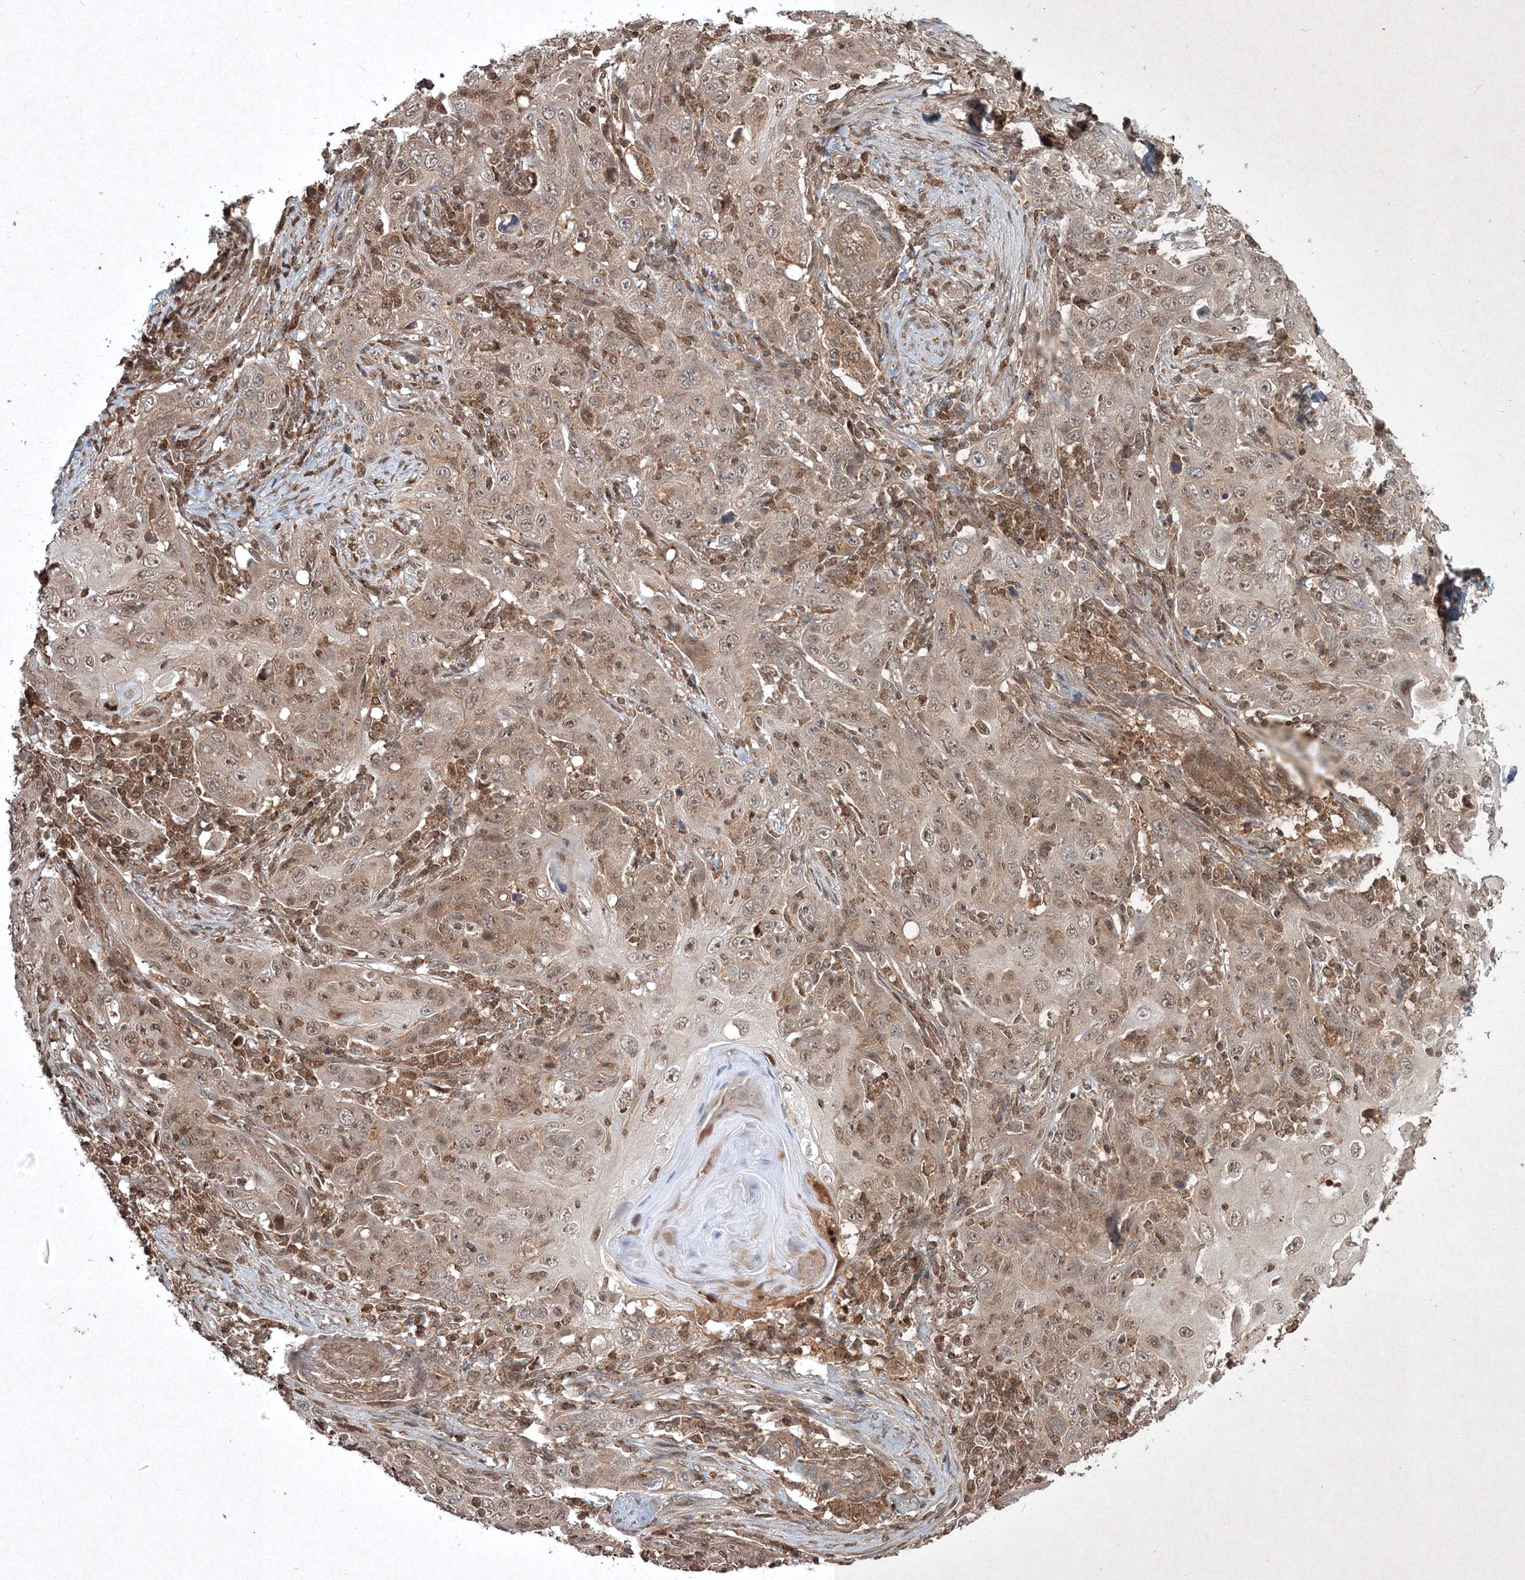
{"staining": {"intensity": "weak", "quantity": "25%-75%", "location": "cytoplasmic/membranous,nuclear"}, "tissue": "skin cancer", "cell_type": "Tumor cells", "image_type": "cancer", "snomed": [{"axis": "morphology", "description": "Squamous cell carcinoma, NOS"}, {"axis": "topography", "description": "Skin"}], "caption": "Immunohistochemistry (IHC) micrograph of skin squamous cell carcinoma stained for a protein (brown), which shows low levels of weak cytoplasmic/membranous and nuclear expression in approximately 25%-75% of tumor cells.", "gene": "PLTP", "patient": {"sex": "female", "age": 88}}